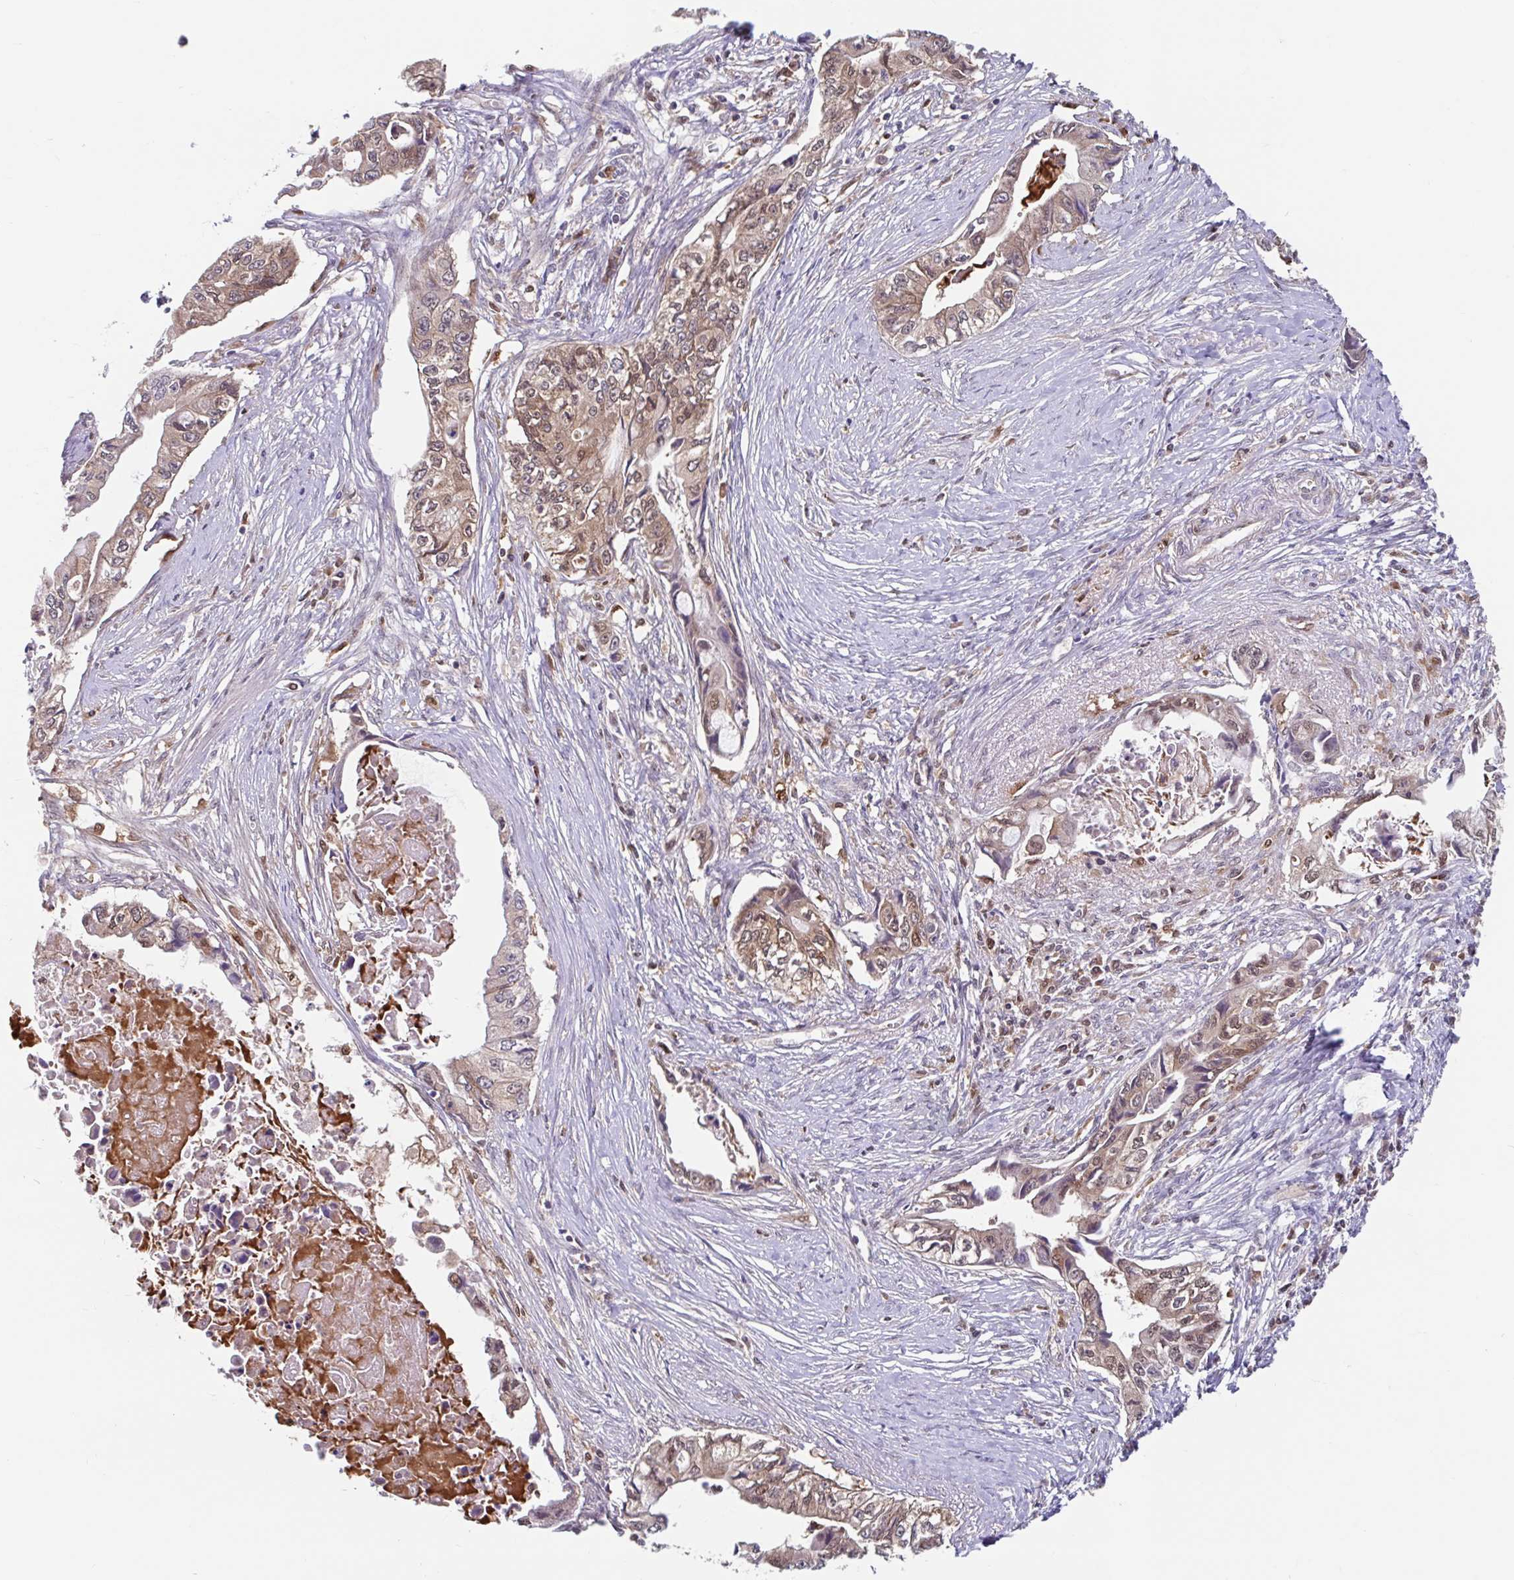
{"staining": {"intensity": "moderate", "quantity": ">75%", "location": "cytoplasmic/membranous,nuclear"}, "tissue": "pancreatic cancer", "cell_type": "Tumor cells", "image_type": "cancer", "snomed": [{"axis": "morphology", "description": "Adenocarcinoma, NOS"}, {"axis": "topography", "description": "Pancreas"}], "caption": "This is a histology image of IHC staining of pancreatic adenocarcinoma, which shows moderate positivity in the cytoplasmic/membranous and nuclear of tumor cells.", "gene": "BLVRA", "patient": {"sex": "male", "age": 66}}